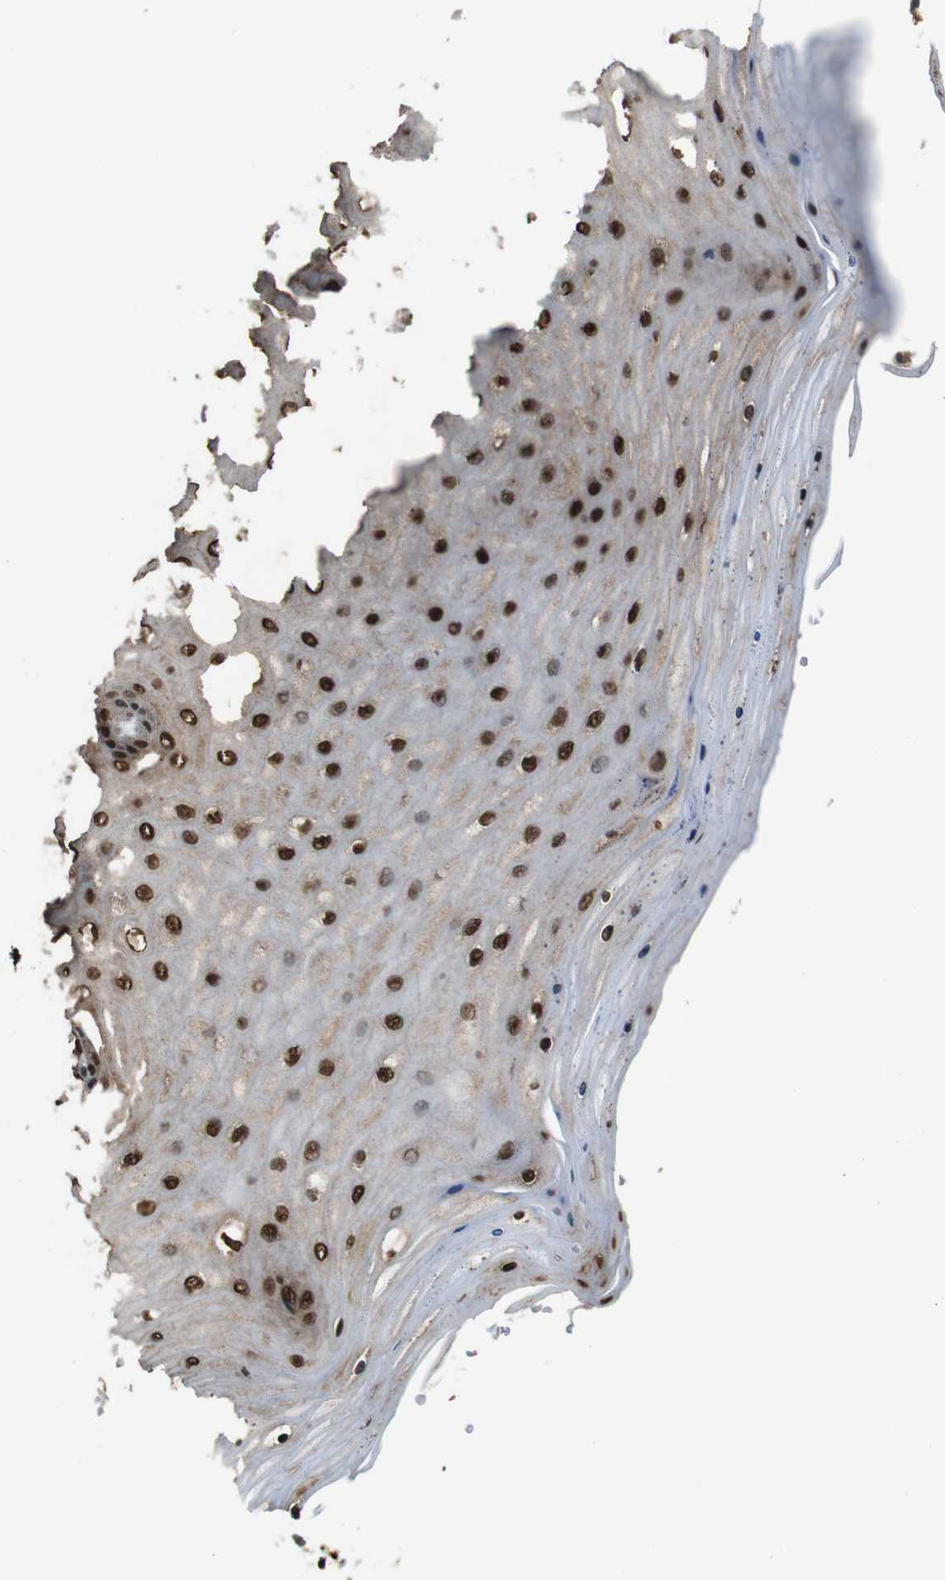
{"staining": {"intensity": "strong", "quantity": ">75%", "location": "cytoplasmic/membranous,nuclear"}, "tissue": "cervix", "cell_type": "Squamous epithelial cells", "image_type": "normal", "snomed": [{"axis": "morphology", "description": "Normal tissue, NOS"}, {"axis": "topography", "description": "Cervix"}], "caption": "Strong cytoplasmic/membranous,nuclear positivity for a protein is present in approximately >75% of squamous epithelial cells of normal cervix using IHC.", "gene": "VCP", "patient": {"sex": "female", "age": 55}}